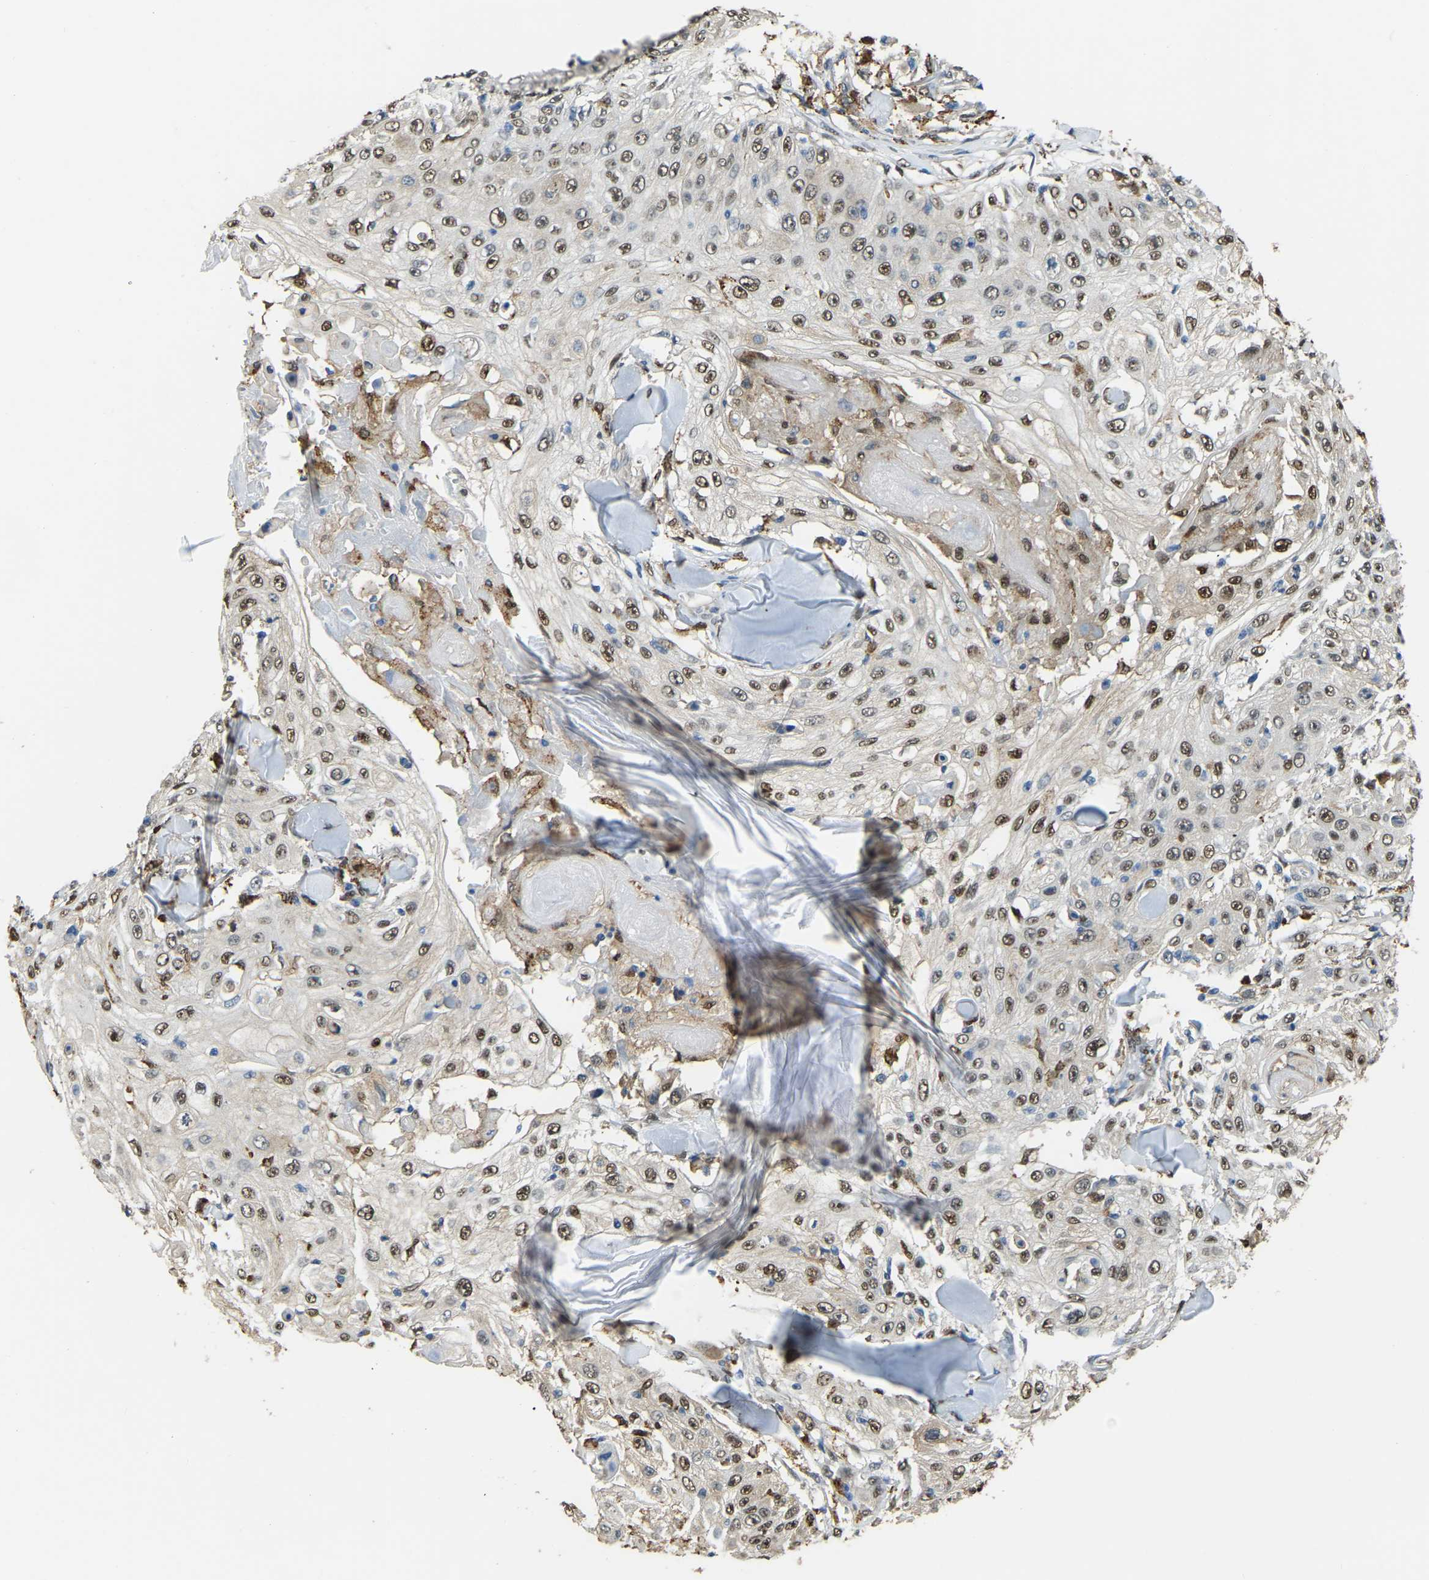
{"staining": {"intensity": "strong", "quantity": ">75%", "location": "cytoplasmic/membranous,nuclear"}, "tissue": "skin cancer", "cell_type": "Tumor cells", "image_type": "cancer", "snomed": [{"axis": "morphology", "description": "Squamous cell carcinoma, NOS"}, {"axis": "topography", "description": "Skin"}], "caption": "Squamous cell carcinoma (skin) stained for a protein displays strong cytoplasmic/membranous and nuclear positivity in tumor cells.", "gene": "NANS", "patient": {"sex": "male", "age": 86}}